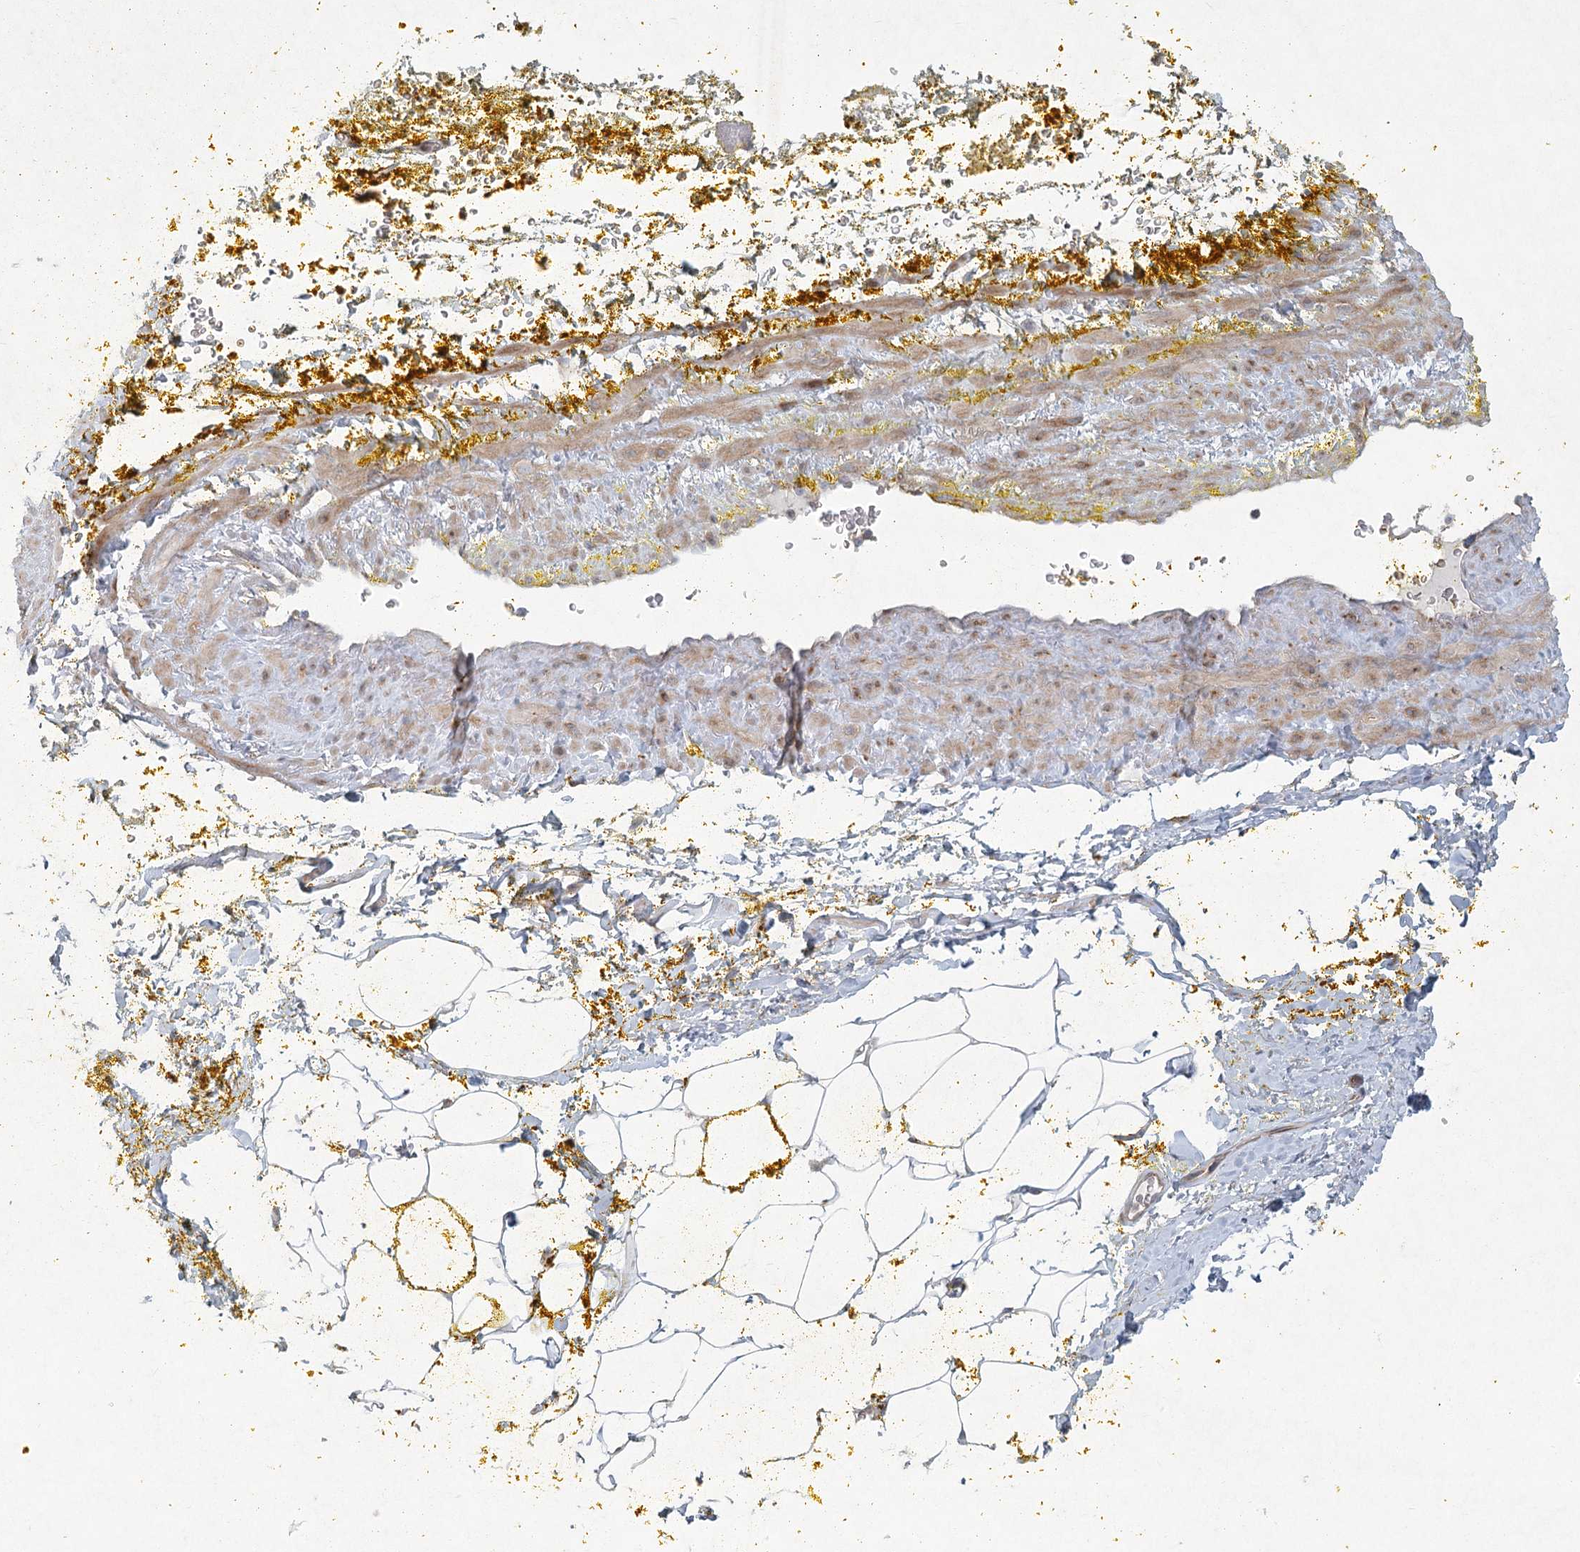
{"staining": {"intensity": "weak", "quantity": "25%-75%", "location": "cytoplasmic/membranous"}, "tissue": "adipose tissue", "cell_type": "Adipocytes", "image_type": "normal", "snomed": [{"axis": "morphology", "description": "Normal tissue, NOS"}, {"axis": "morphology", "description": "Adenocarcinoma, Low grade"}, {"axis": "topography", "description": "Prostate"}, {"axis": "topography", "description": "Peripheral nerve tissue"}], "caption": "DAB (3,3'-diaminobenzidine) immunohistochemical staining of unremarkable human adipose tissue reveals weak cytoplasmic/membranous protein staining in approximately 25%-75% of adipocytes.", "gene": "FAM110C", "patient": {"sex": "male", "age": 63}}